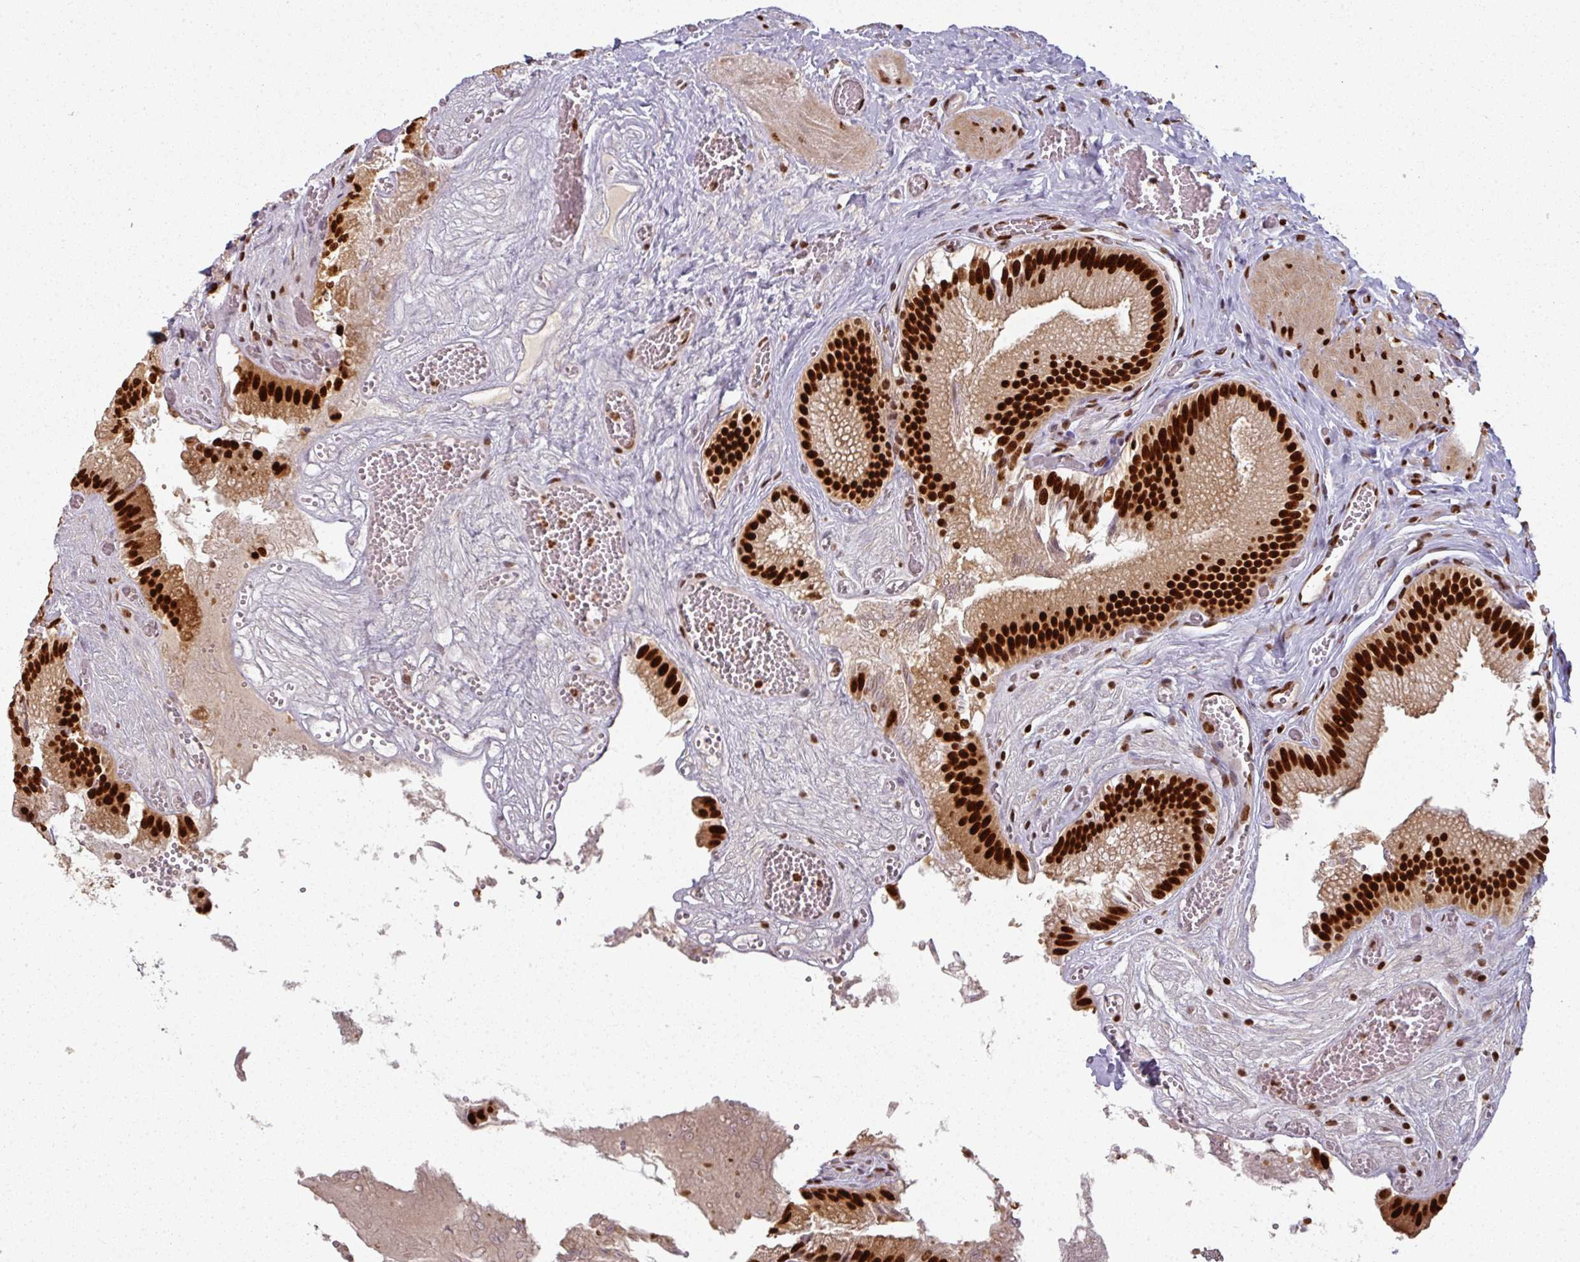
{"staining": {"intensity": "strong", "quantity": ">75%", "location": "nuclear"}, "tissue": "gallbladder", "cell_type": "Glandular cells", "image_type": "normal", "snomed": [{"axis": "morphology", "description": "Normal tissue, NOS"}, {"axis": "topography", "description": "Gallbladder"}, {"axis": "topography", "description": "Peripheral nerve tissue"}], "caption": "Brown immunohistochemical staining in unremarkable human gallbladder reveals strong nuclear expression in approximately >75% of glandular cells. The staining is performed using DAB (3,3'-diaminobenzidine) brown chromogen to label protein expression. The nuclei are counter-stained blue using hematoxylin.", "gene": "SIK3", "patient": {"sex": "male", "age": 17}}